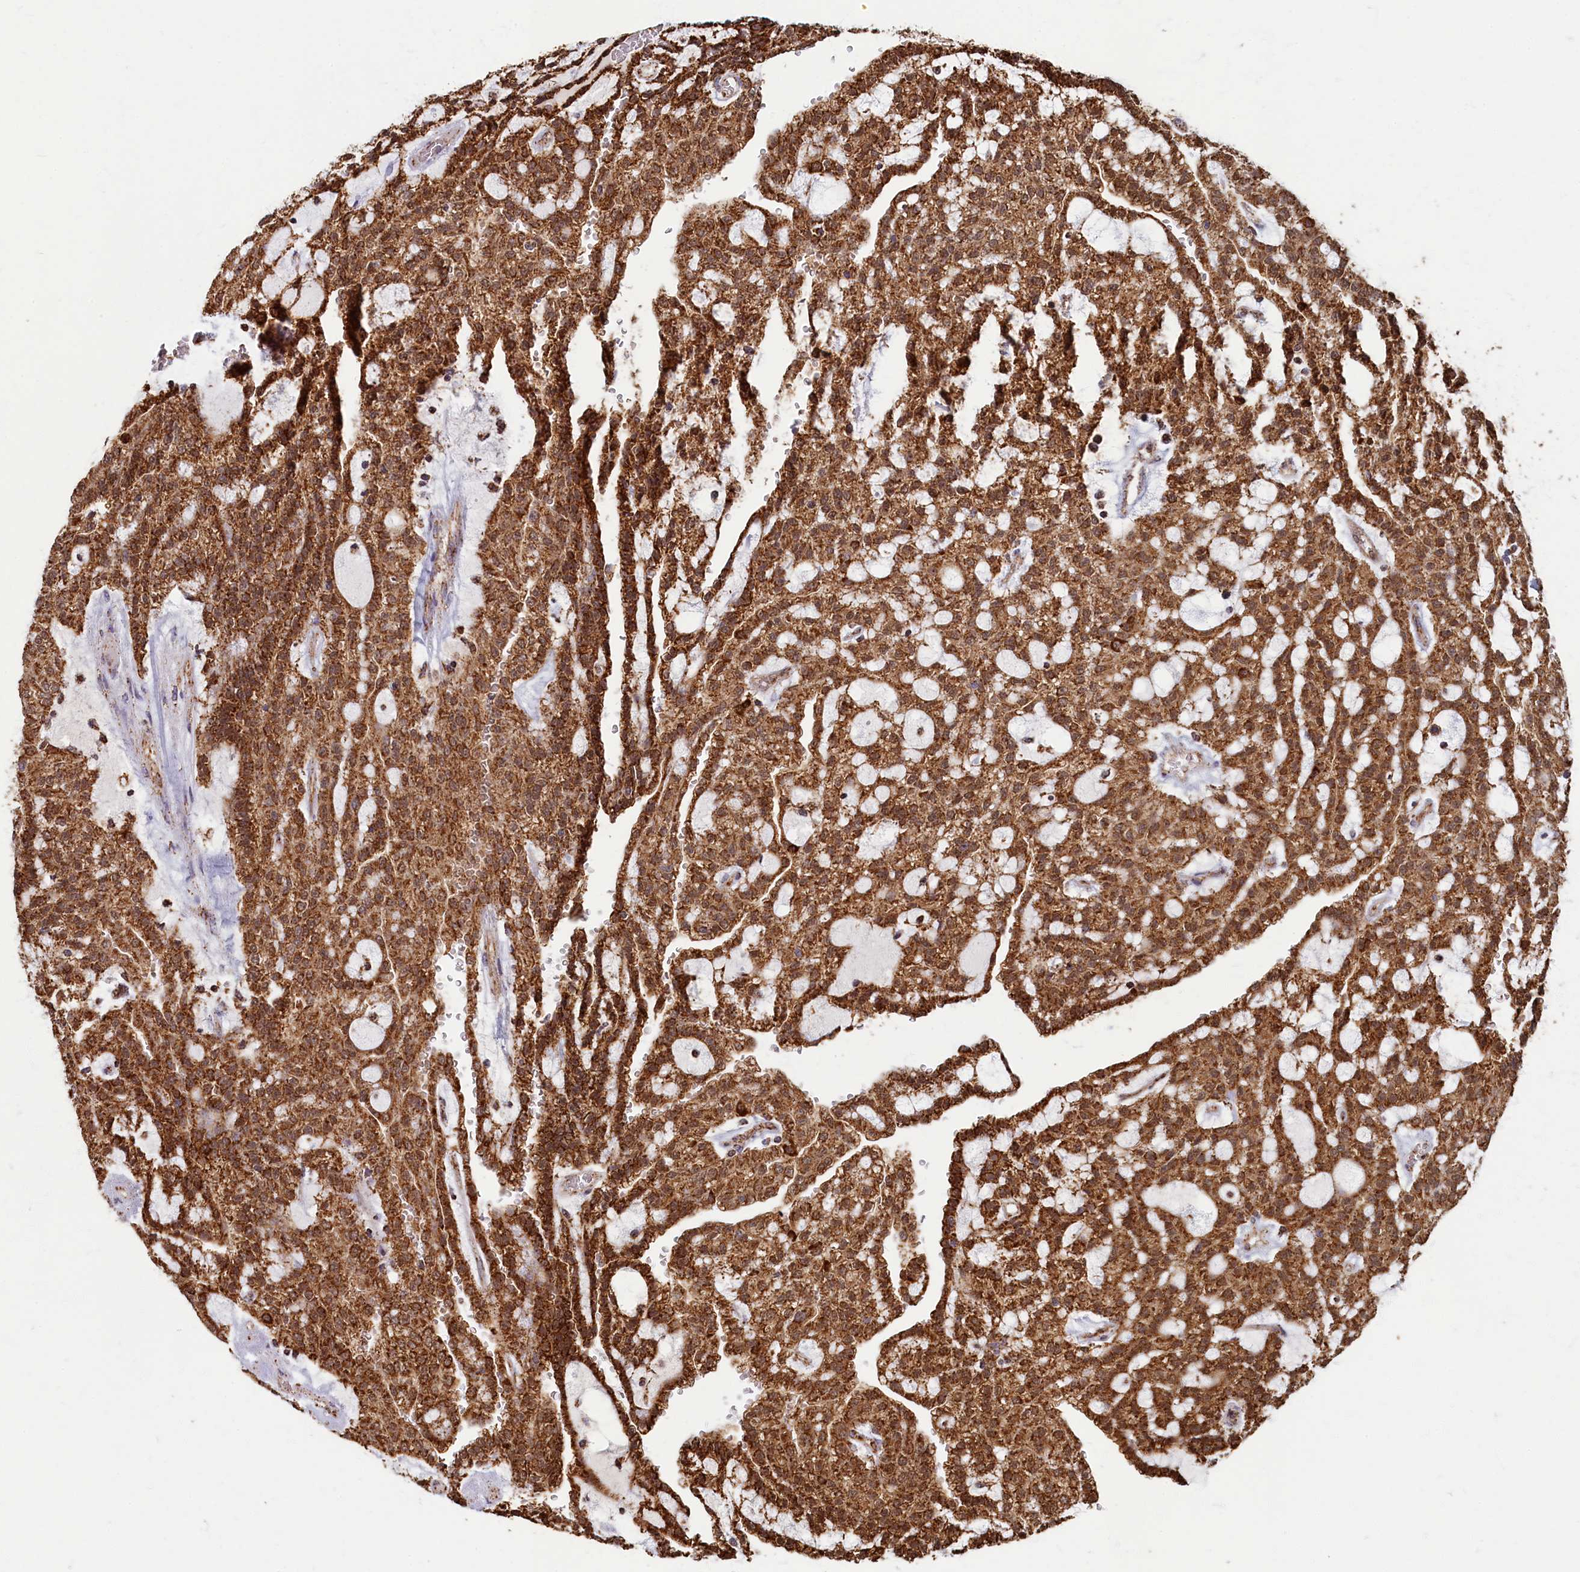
{"staining": {"intensity": "strong", "quantity": ">75%", "location": "cytoplasmic/membranous"}, "tissue": "renal cancer", "cell_type": "Tumor cells", "image_type": "cancer", "snomed": [{"axis": "morphology", "description": "Adenocarcinoma, NOS"}, {"axis": "topography", "description": "Kidney"}], "caption": "A micrograph of human renal adenocarcinoma stained for a protein shows strong cytoplasmic/membranous brown staining in tumor cells. The staining is performed using DAB (3,3'-diaminobenzidine) brown chromogen to label protein expression. The nuclei are counter-stained blue using hematoxylin.", "gene": "SPR", "patient": {"sex": "male", "age": 63}}